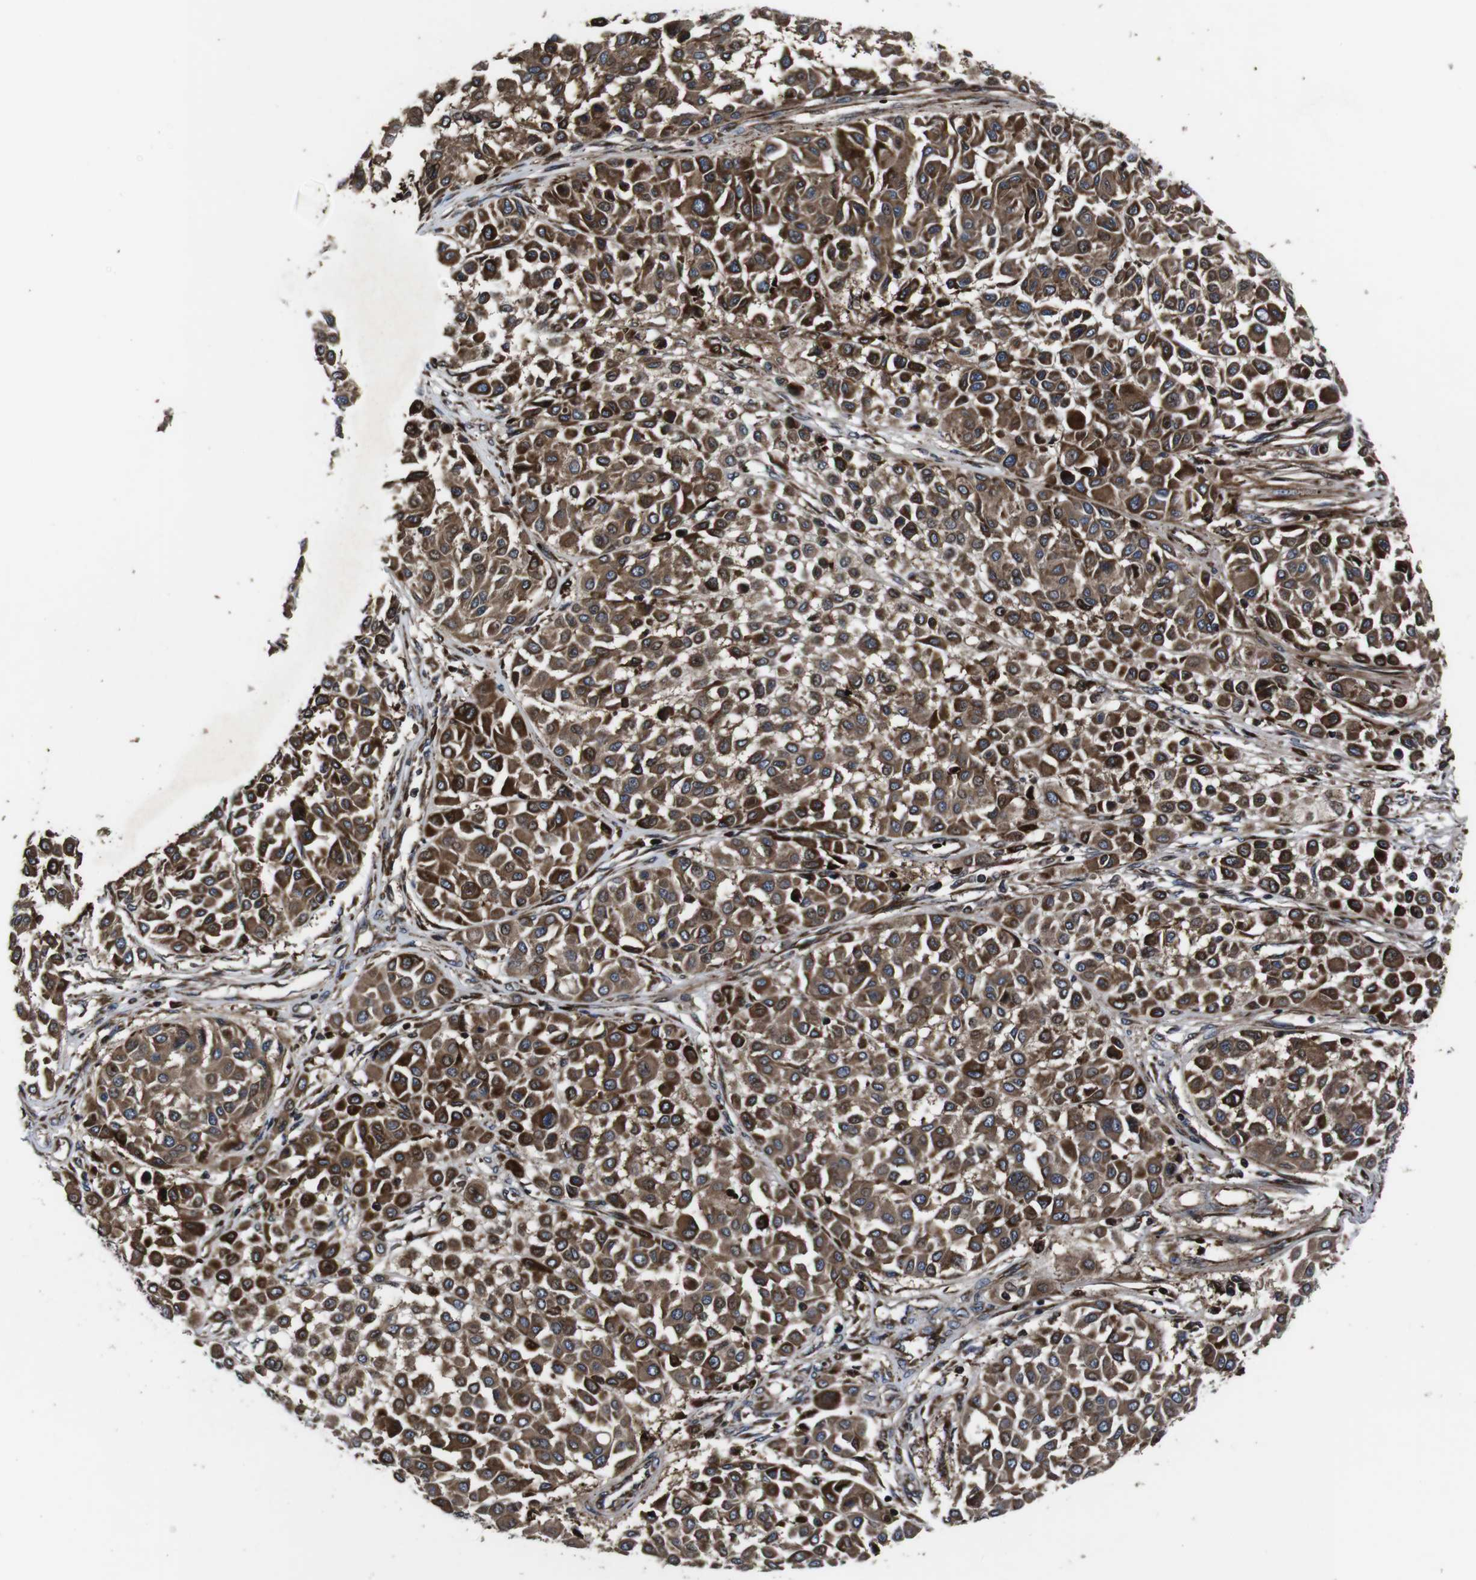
{"staining": {"intensity": "strong", "quantity": ">75%", "location": "cytoplasmic/membranous"}, "tissue": "melanoma", "cell_type": "Tumor cells", "image_type": "cancer", "snomed": [{"axis": "morphology", "description": "Malignant melanoma, Metastatic site"}, {"axis": "topography", "description": "Soft tissue"}], "caption": "Human malignant melanoma (metastatic site) stained with a brown dye displays strong cytoplasmic/membranous positive expression in approximately >75% of tumor cells.", "gene": "SMYD3", "patient": {"sex": "male", "age": 41}}